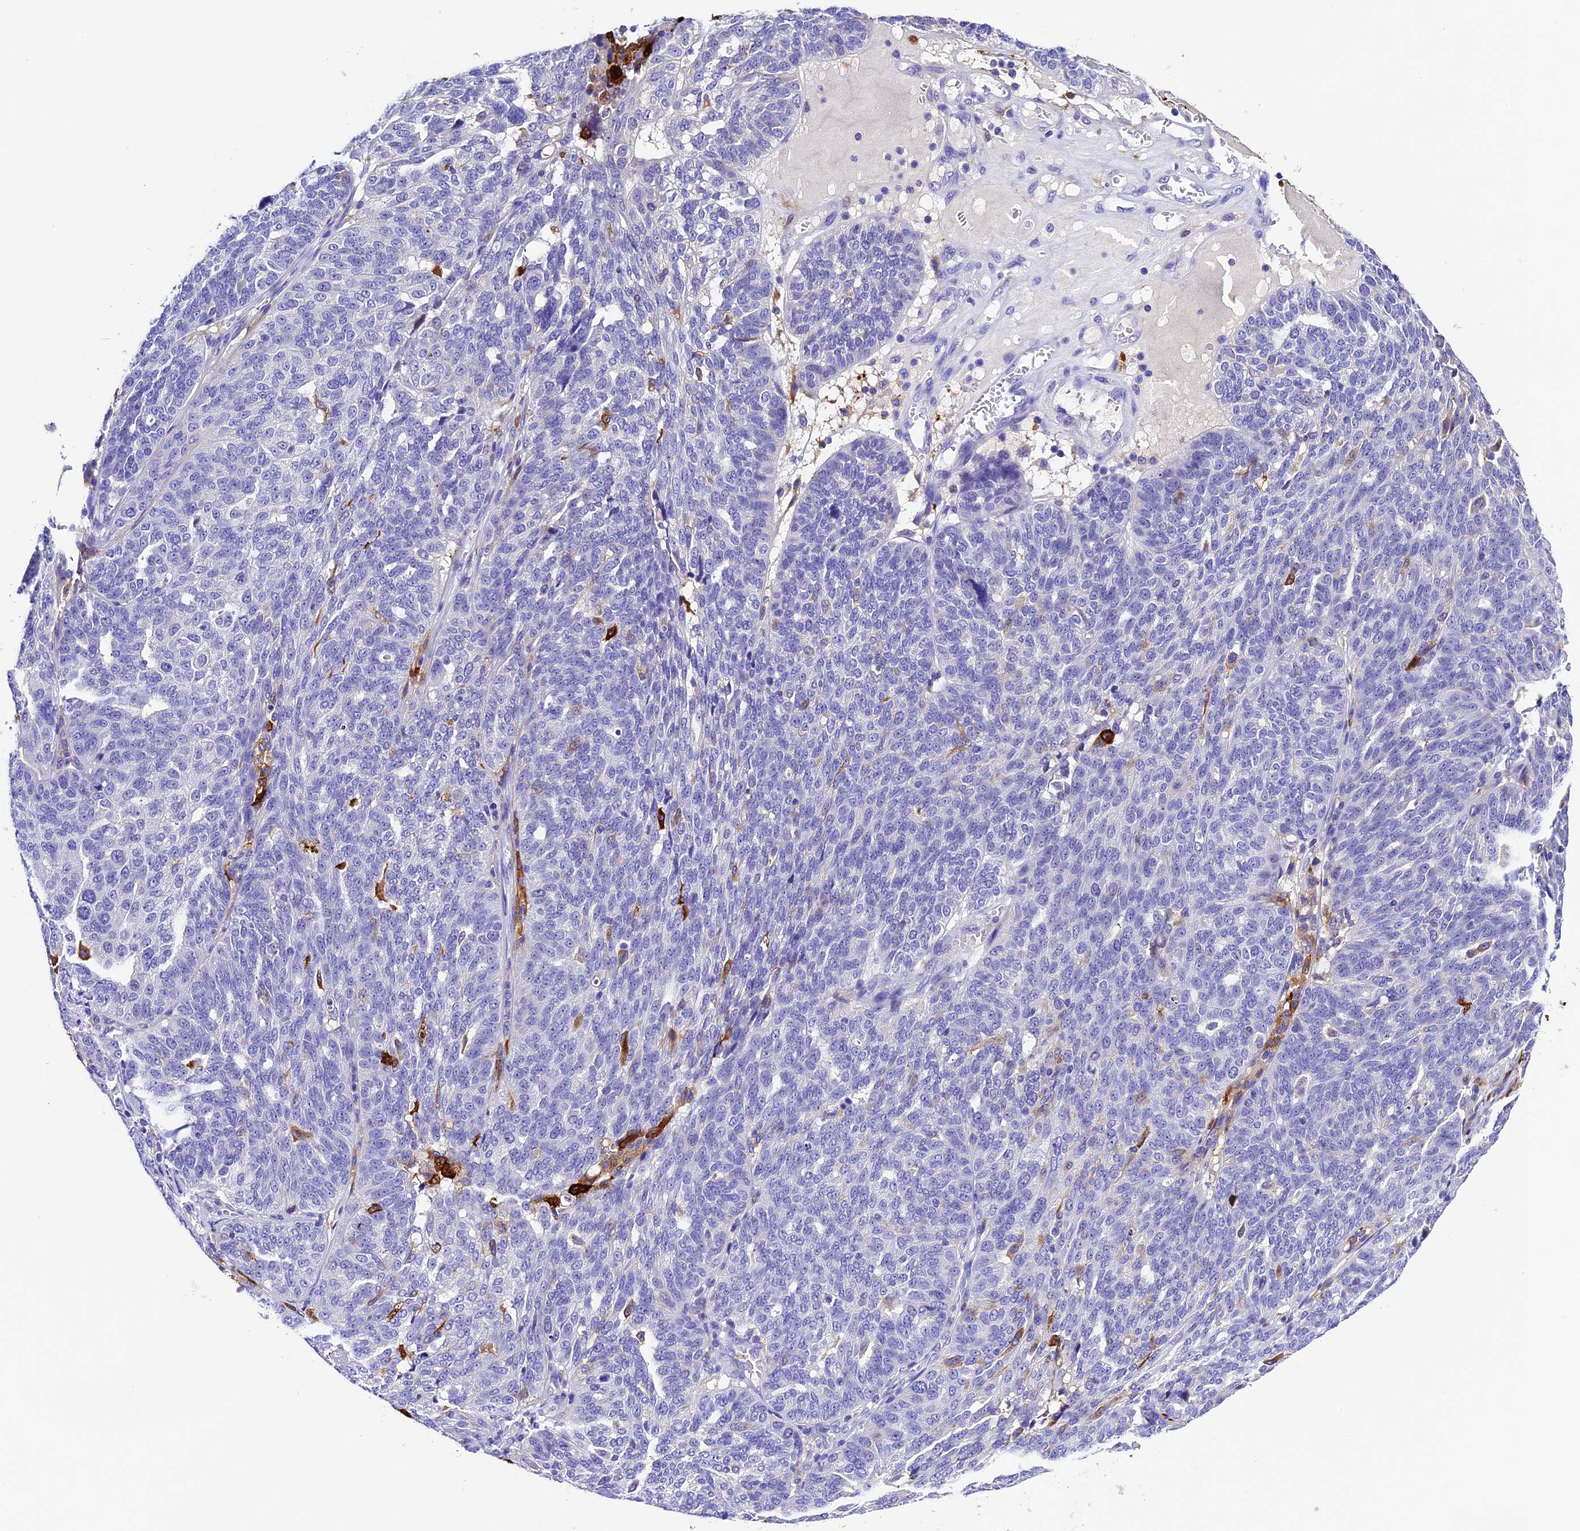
{"staining": {"intensity": "negative", "quantity": "none", "location": "none"}, "tissue": "ovarian cancer", "cell_type": "Tumor cells", "image_type": "cancer", "snomed": [{"axis": "morphology", "description": "Cystadenocarcinoma, serous, NOS"}, {"axis": "topography", "description": "Ovary"}], "caption": "Human ovarian cancer stained for a protein using immunohistochemistry (IHC) reveals no expression in tumor cells.", "gene": "CILP2", "patient": {"sex": "female", "age": 59}}